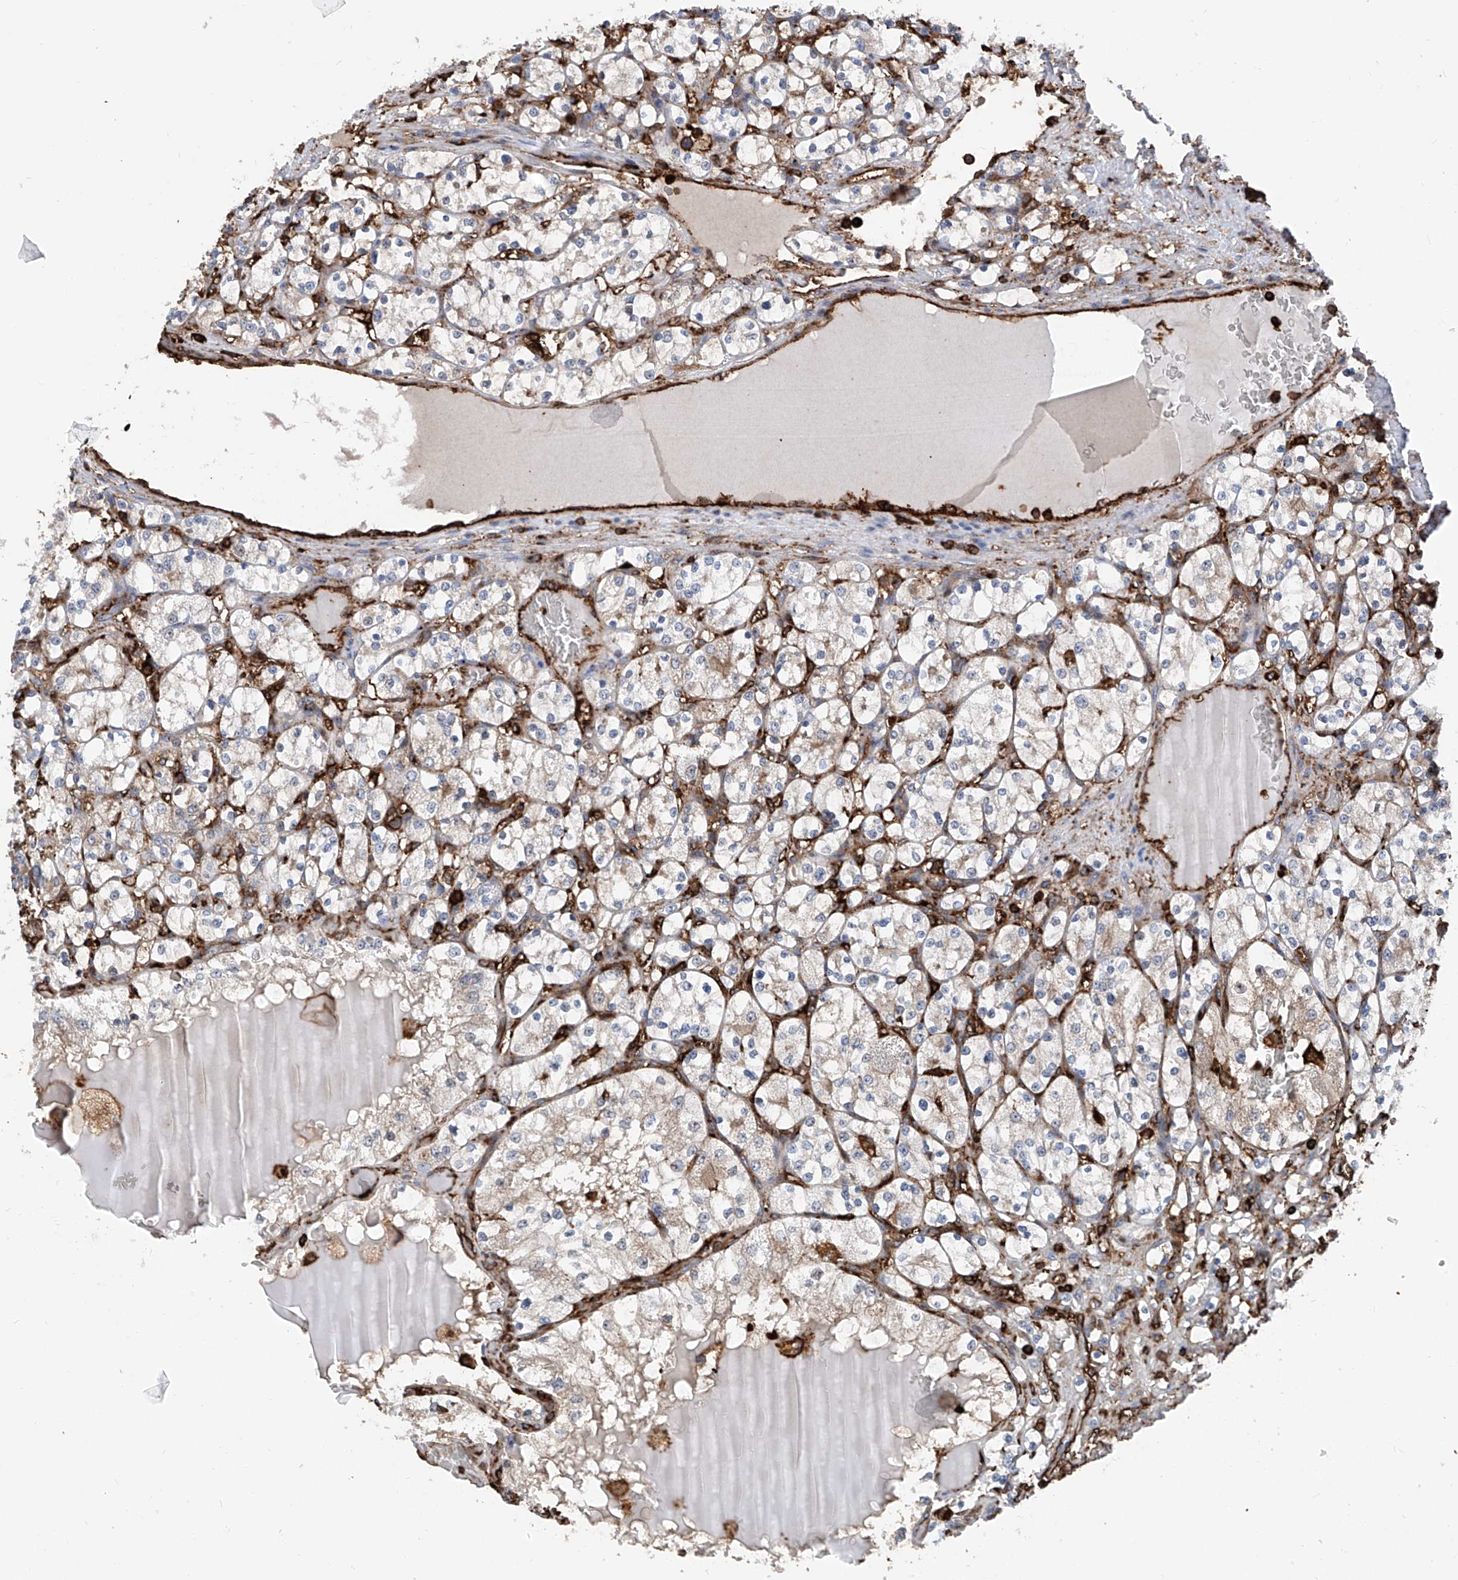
{"staining": {"intensity": "moderate", "quantity": "<25%", "location": "cytoplasmic/membranous"}, "tissue": "renal cancer", "cell_type": "Tumor cells", "image_type": "cancer", "snomed": [{"axis": "morphology", "description": "Adenocarcinoma, NOS"}, {"axis": "topography", "description": "Kidney"}], "caption": "Moderate cytoplasmic/membranous protein staining is identified in approximately <25% of tumor cells in renal cancer (adenocarcinoma).", "gene": "ZNF484", "patient": {"sex": "female", "age": 69}}